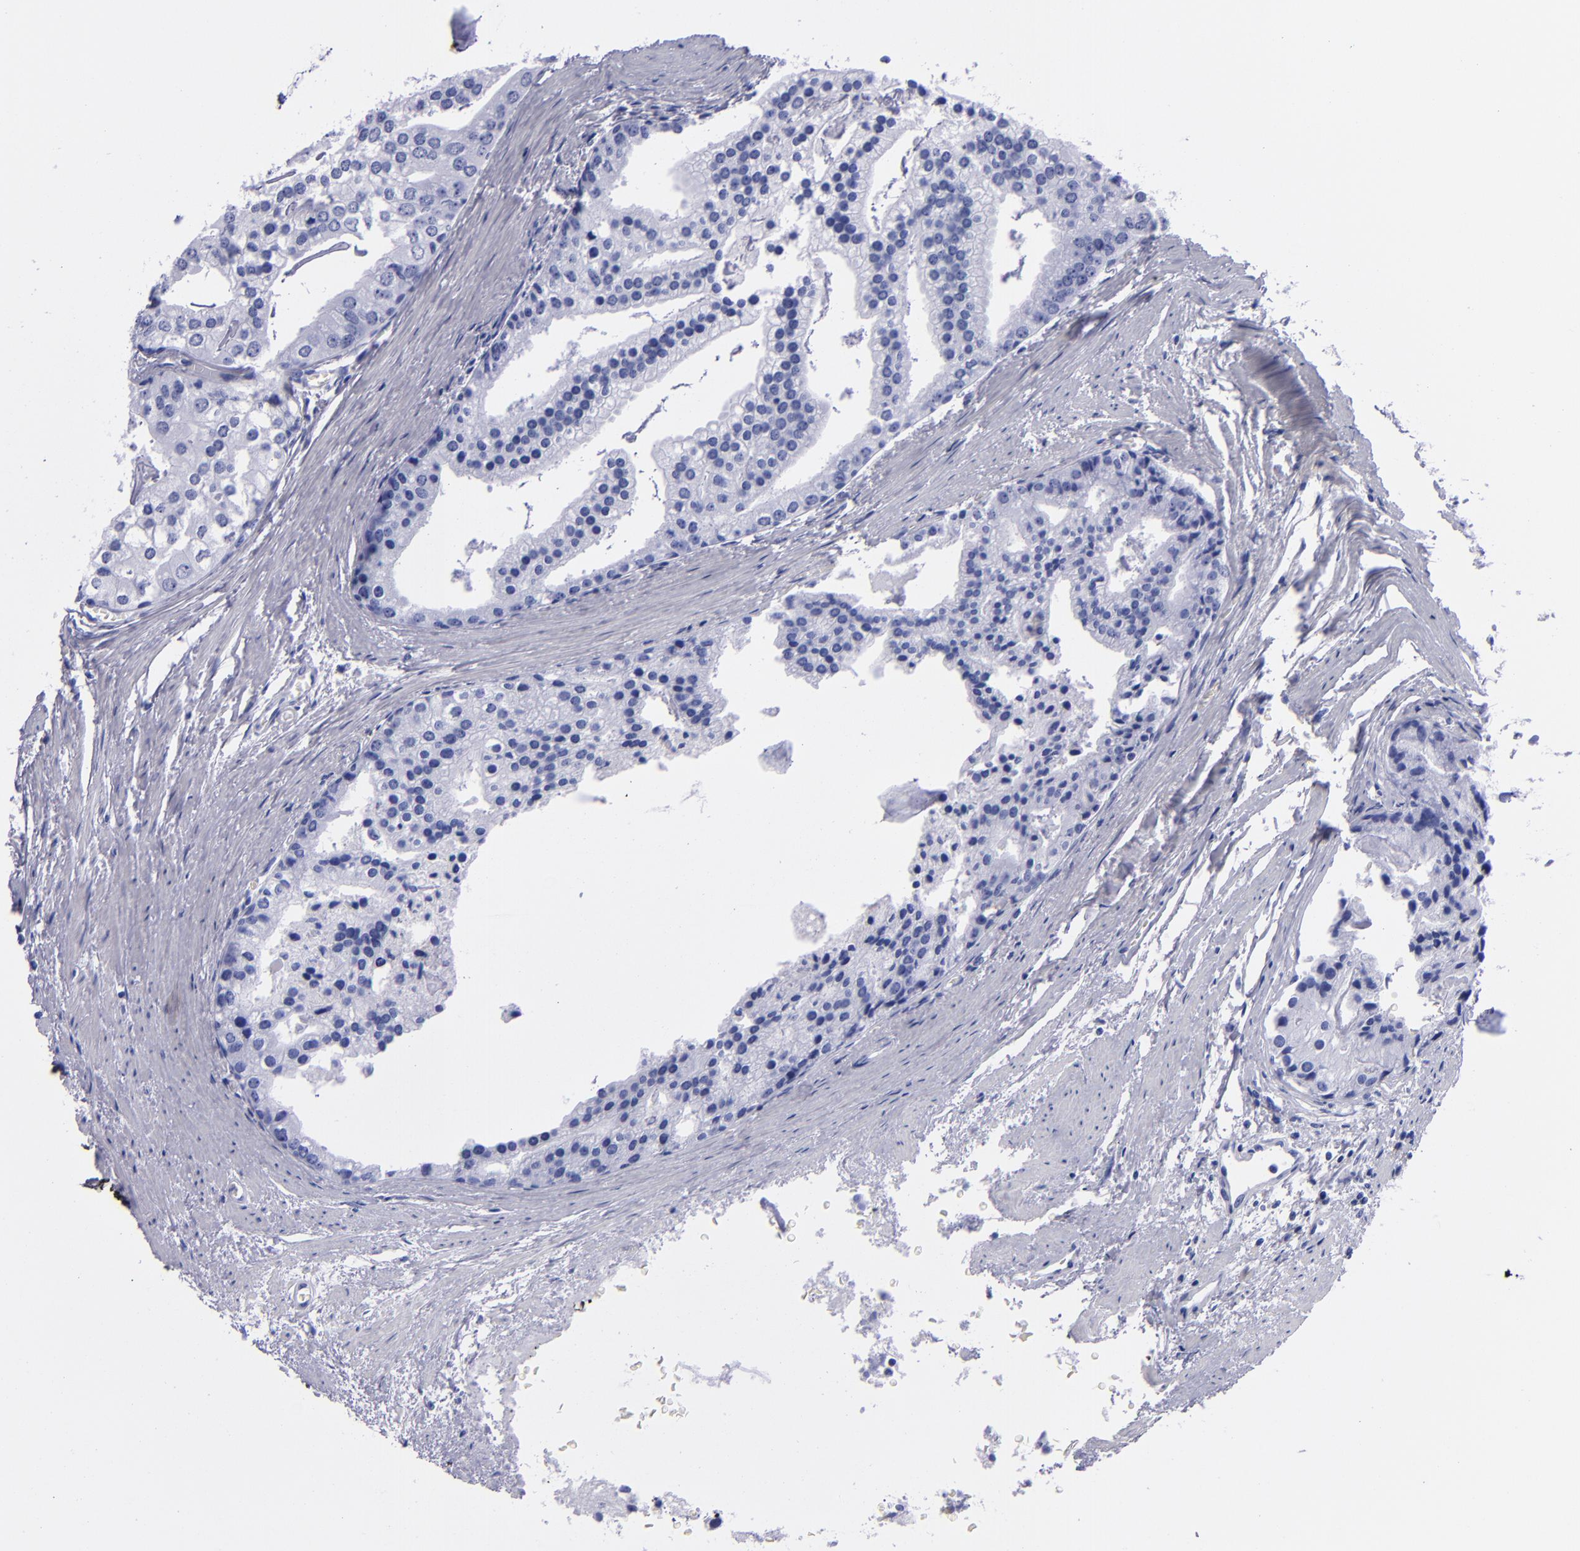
{"staining": {"intensity": "negative", "quantity": "none", "location": "none"}, "tissue": "prostate cancer", "cell_type": "Tumor cells", "image_type": "cancer", "snomed": [{"axis": "morphology", "description": "Adenocarcinoma, High grade"}, {"axis": "topography", "description": "Prostate"}], "caption": "The immunohistochemistry (IHC) histopathology image has no significant expression in tumor cells of prostate adenocarcinoma (high-grade) tissue.", "gene": "CD37", "patient": {"sex": "male", "age": 56}}